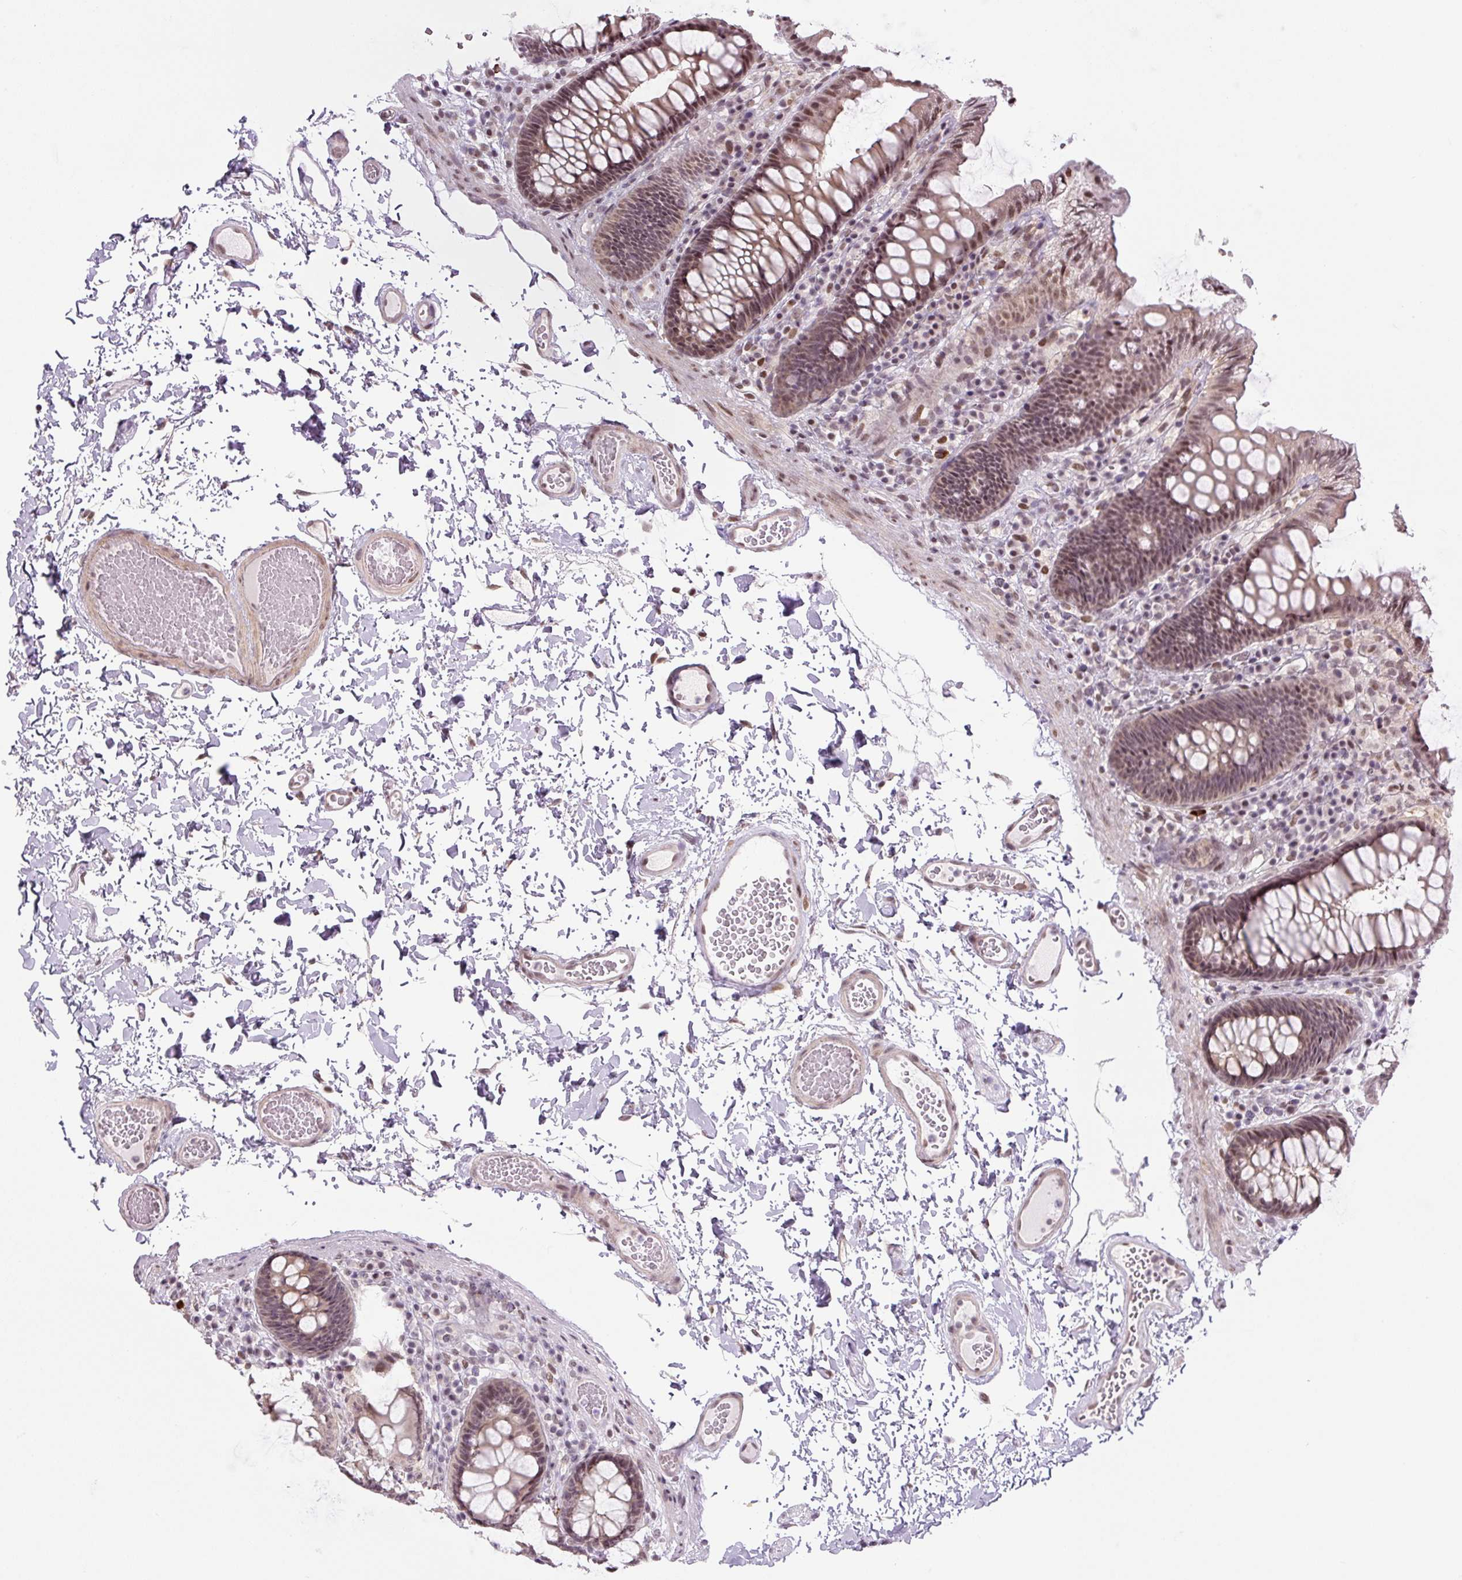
{"staining": {"intensity": "moderate", "quantity": ">75%", "location": "nuclear"}, "tissue": "colon", "cell_type": "Endothelial cells", "image_type": "normal", "snomed": [{"axis": "morphology", "description": "Normal tissue, NOS"}, {"axis": "topography", "description": "Colon"}, {"axis": "topography", "description": "Peripheral nerve tissue"}], "caption": "Immunohistochemistry (IHC) (DAB (3,3'-diaminobenzidine)) staining of benign colon exhibits moderate nuclear protein expression in about >75% of endothelial cells.", "gene": "TCFL5", "patient": {"sex": "male", "age": 84}}